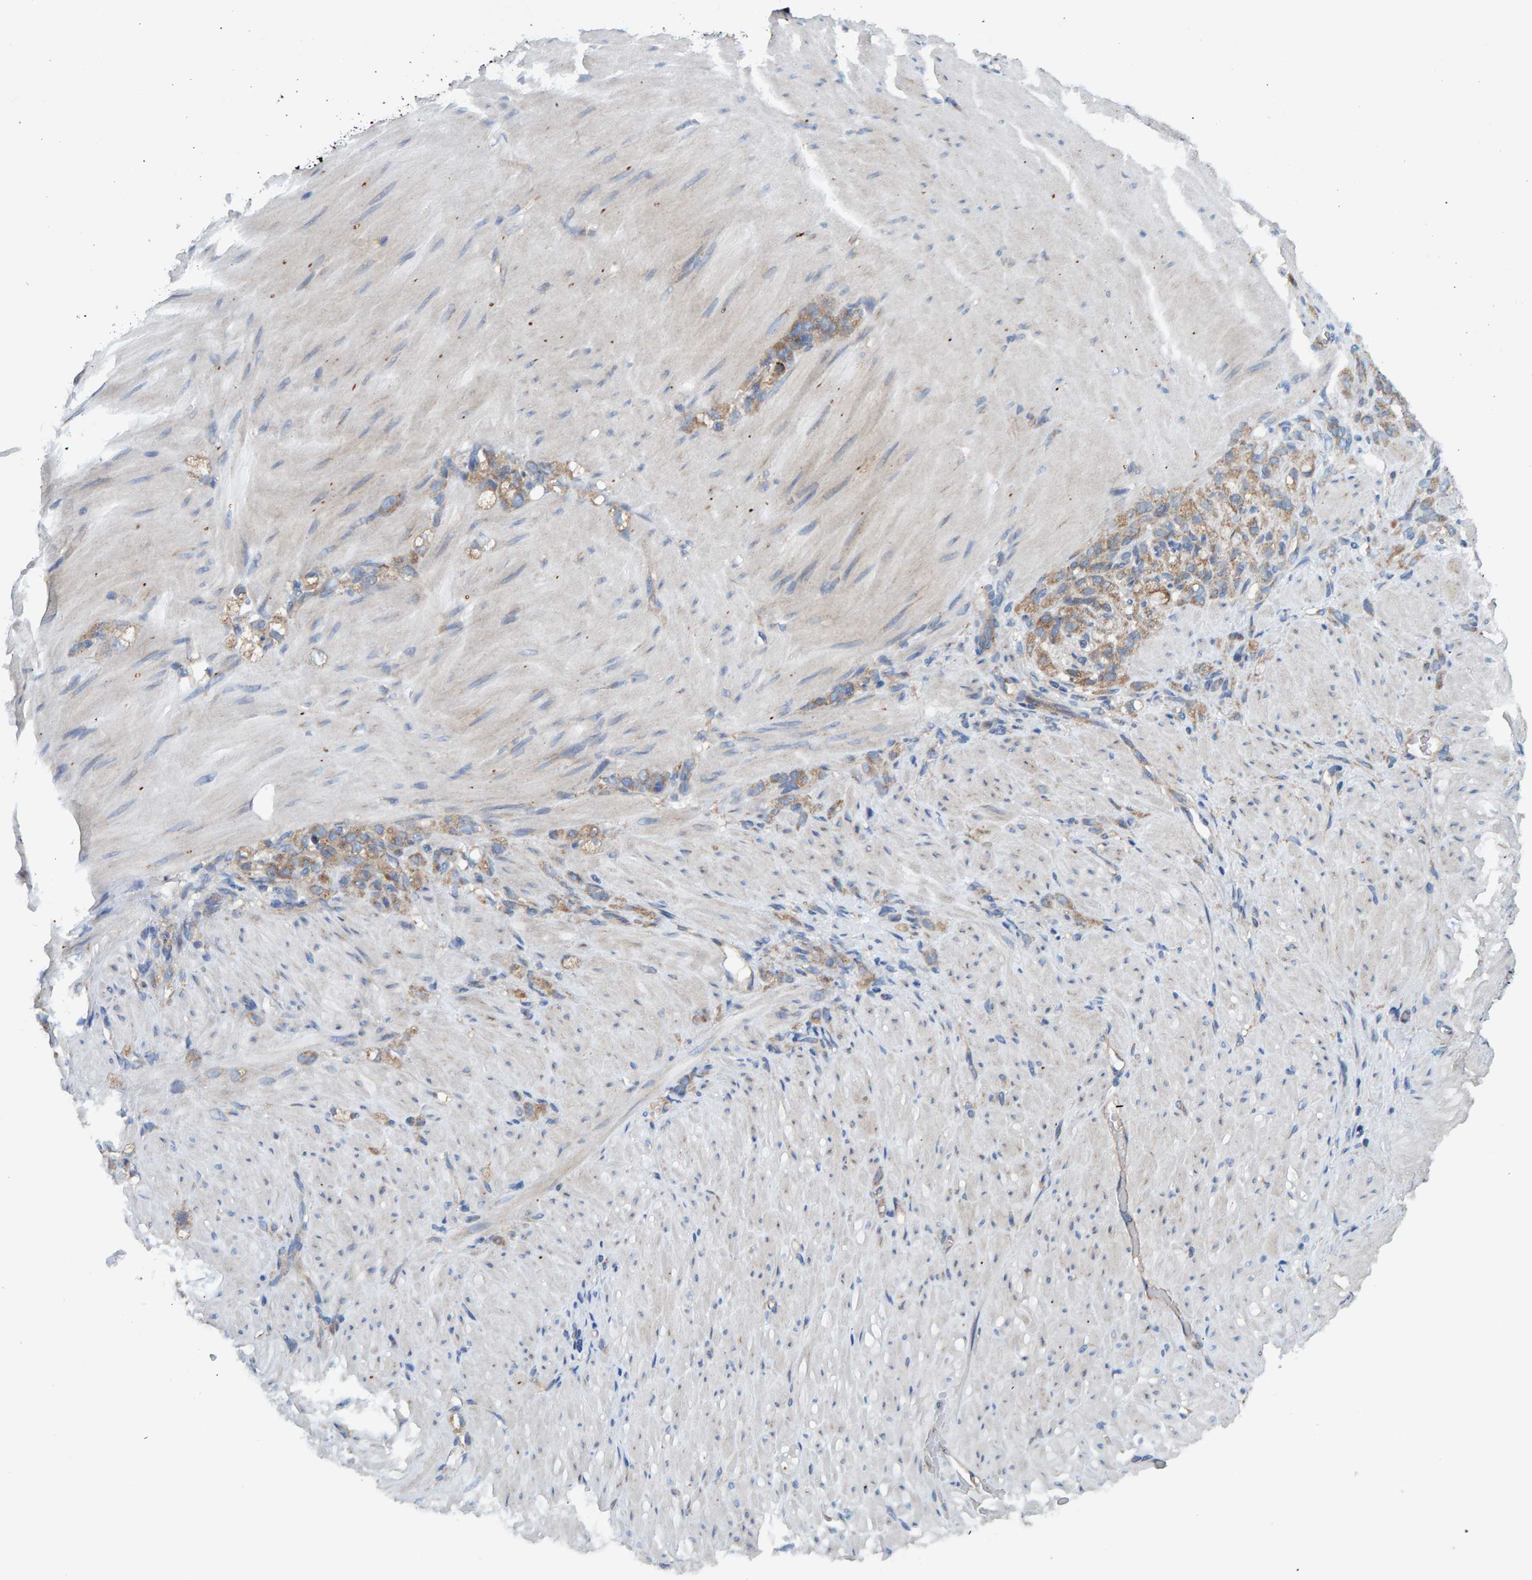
{"staining": {"intensity": "weak", "quantity": ">75%", "location": "cytoplasmic/membranous"}, "tissue": "stomach cancer", "cell_type": "Tumor cells", "image_type": "cancer", "snomed": [{"axis": "morphology", "description": "Normal tissue, NOS"}, {"axis": "morphology", "description": "Adenocarcinoma, NOS"}, {"axis": "topography", "description": "Stomach"}], "caption": "Human stomach cancer stained with a brown dye shows weak cytoplasmic/membranous positive expression in about >75% of tumor cells.", "gene": "MKLN1", "patient": {"sex": "male", "age": 82}}